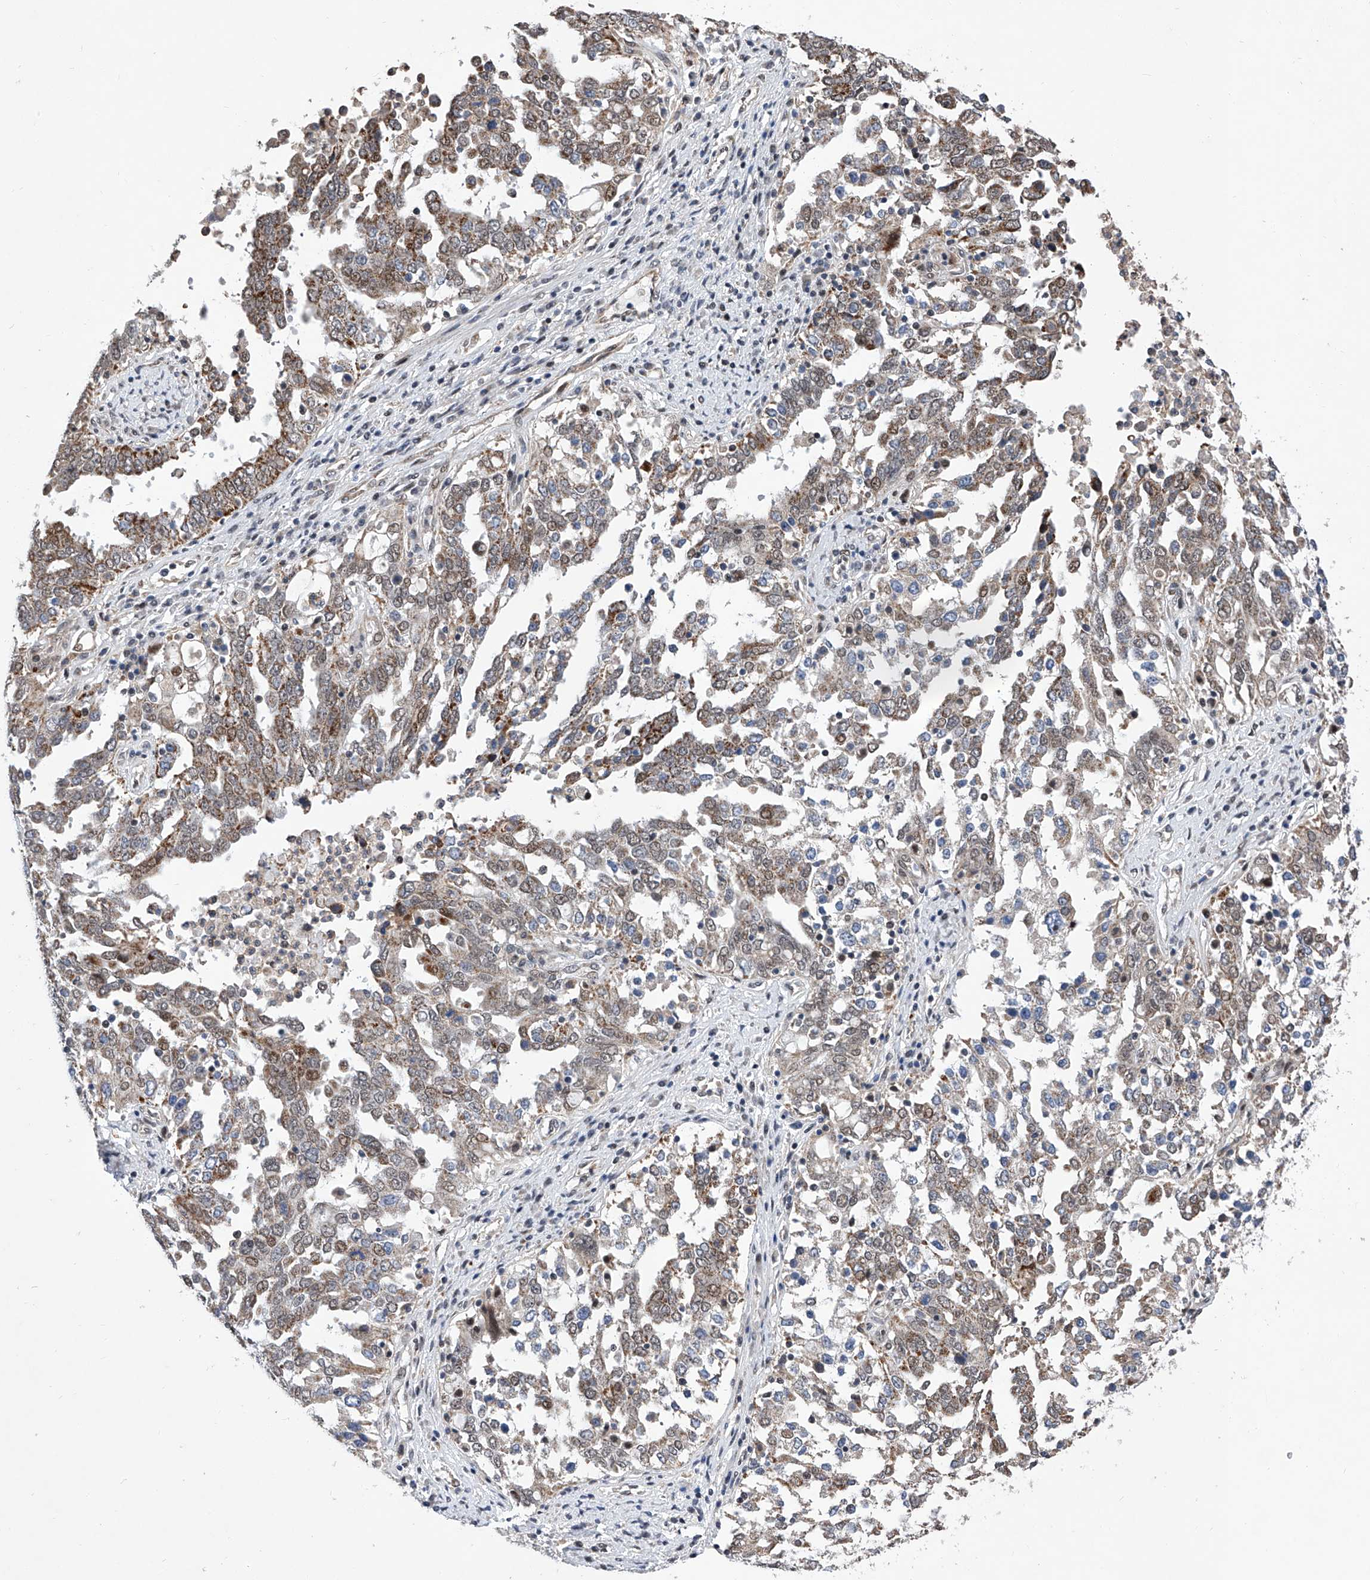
{"staining": {"intensity": "moderate", "quantity": "<25%", "location": "cytoplasmic/membranous"}, "tissue": "ovarian cancer", "cell_type": "Tumor cells", "image_type": "cancer", "snomed": [{"axis": "morphology", "description": "Carcinoma, endometroid"}, {"axis": "topography", "description": "Ovary"}], "caption": "This image displays IHC staining of human ovarian endometroid carcinoma, with low moderate cytoplasmic/membranous positivity in approximately <25% of tumor cells.", "gene": "FARP2", "patient": {"sex": "female", "age": 62}}